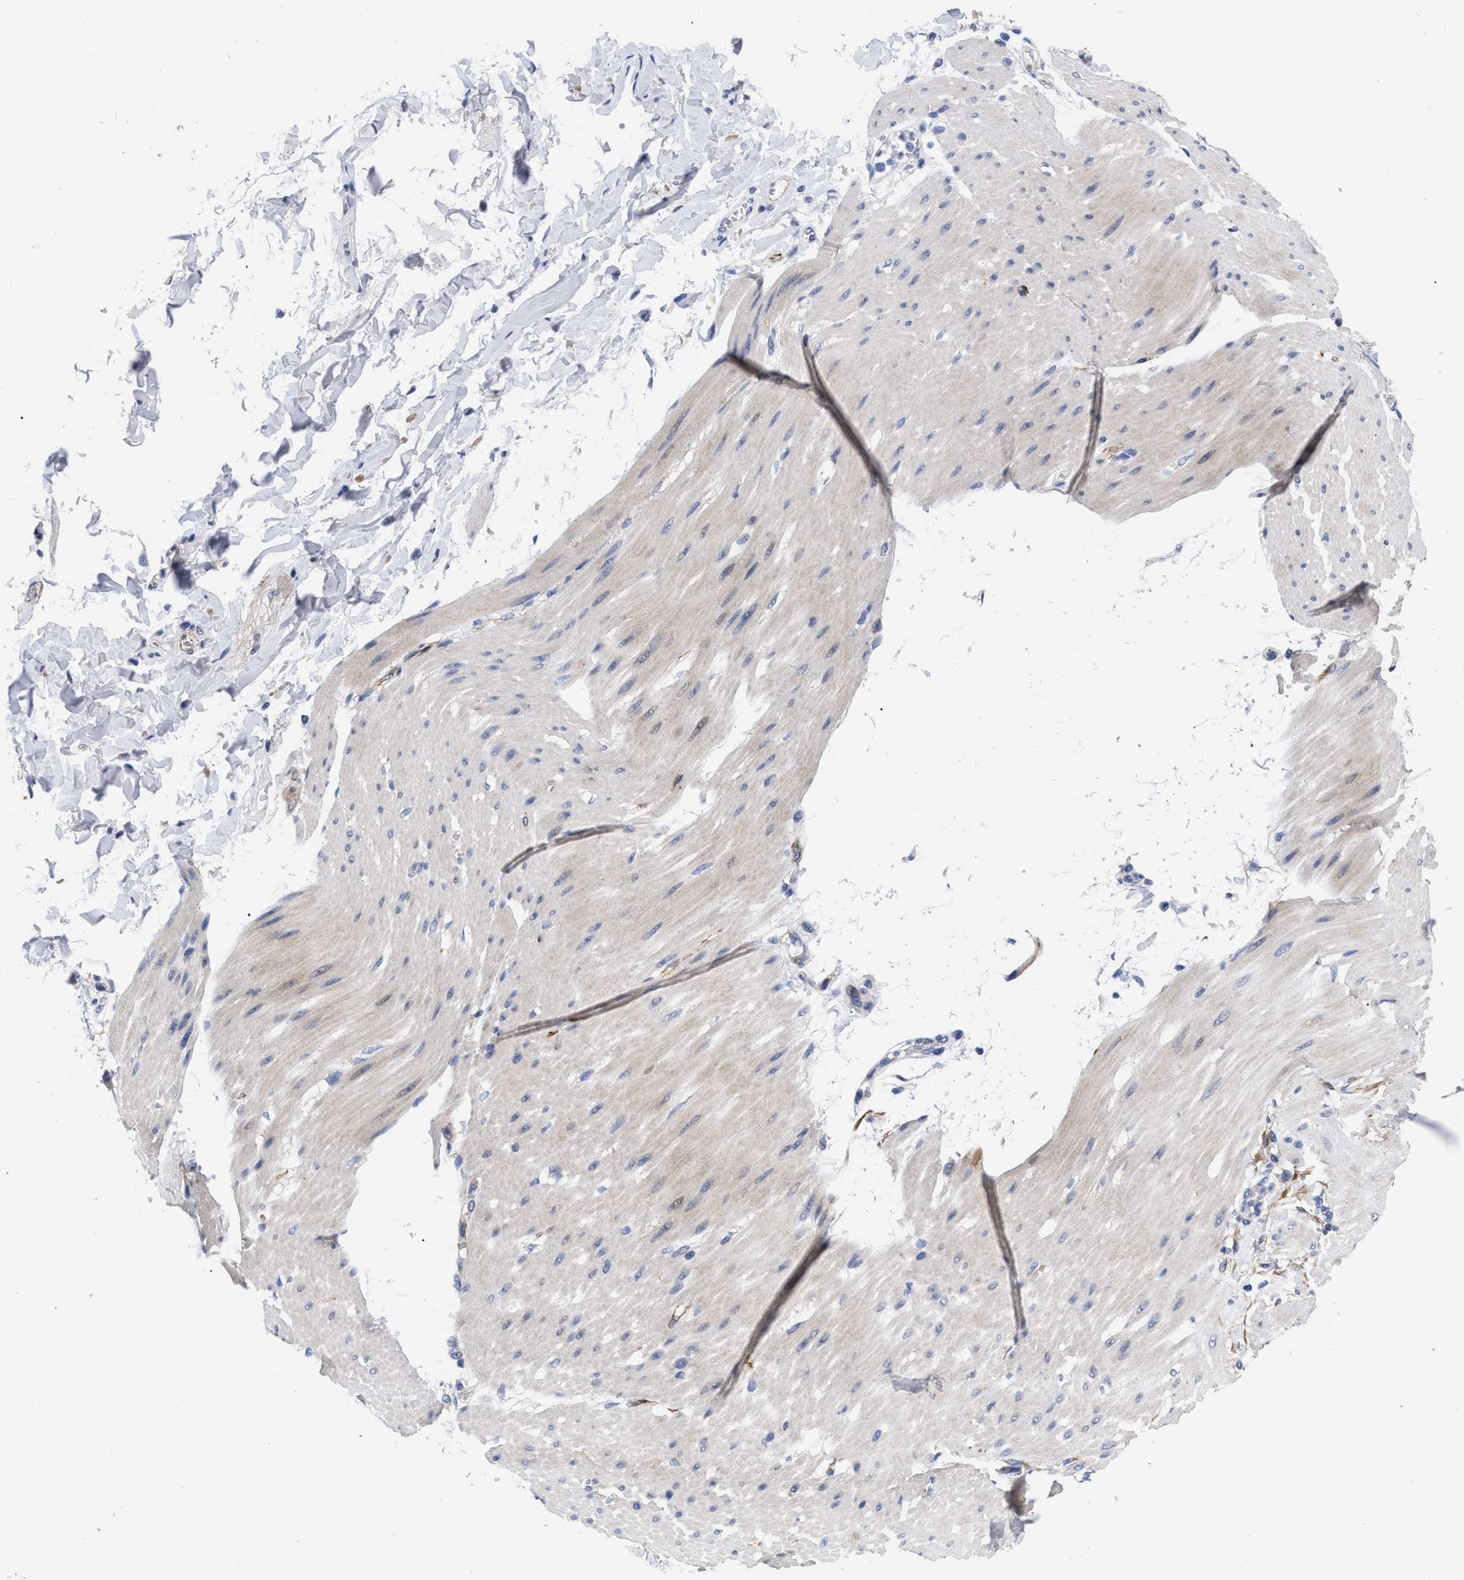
{"staining": {"intensity": "negative", "quantity": "none", "location": "none"}, "tissue": "adipose tissue", "cell_type": "Adipocytes", "image_type": "normal", "snomed": [{"axis": "morphology", "description": "Normal tissue, NOS"}, {"axis": "morphology", "description": "Adenocarcinoma, NOS"}, {"axis": "topography", "description": "Duodenum"}, {"axis": "topography", "description": "Peripheral nerve tissue"}], "caption": "Adipocytes are negative for brown protein staining in normal adipose tissue.", "gene": "CCN5", "patient": {"sex": "female", "age": 60}}